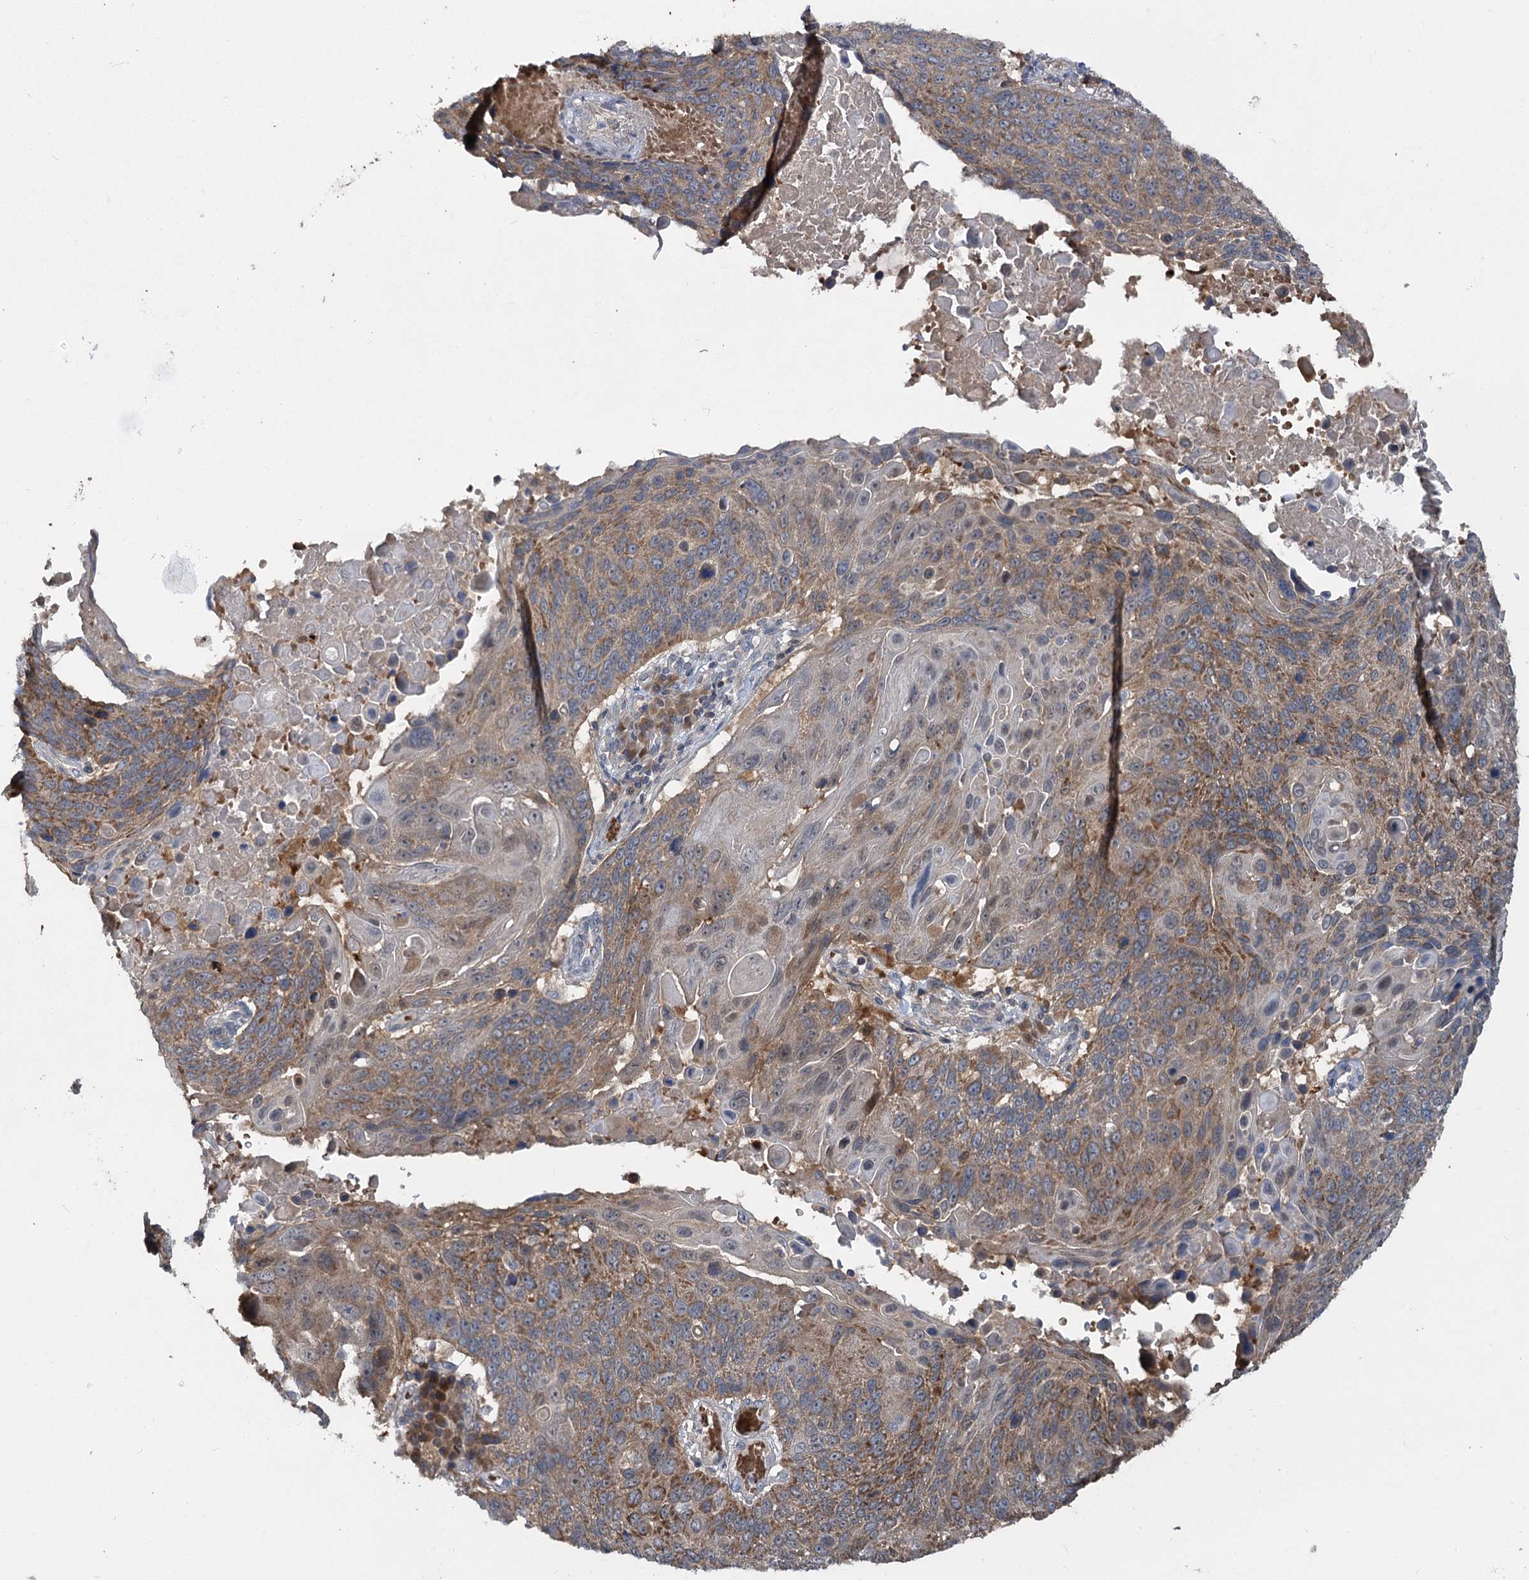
{"staining": {"intensity": "moderate", "quantity": ">75%", "location": "cytoplasmic/membranous"}, "tissue": "lung cancer", "cell_type": "Tumor cells", "image_type": "cancer", "snomed": [{"axis": "morphology", "description": "Squamous cell carcinoma, NOS"}, {"axis": "topography", "description": "Lung"}], "caption": "About >75% of tumor cells in lung cancer reveal moderate cytoplasmic/membranous protein expression as visualized by brown immunohistochemical staining.", "gene": "PYROXD2", "patient": {"sex": "male", "age": 66}}